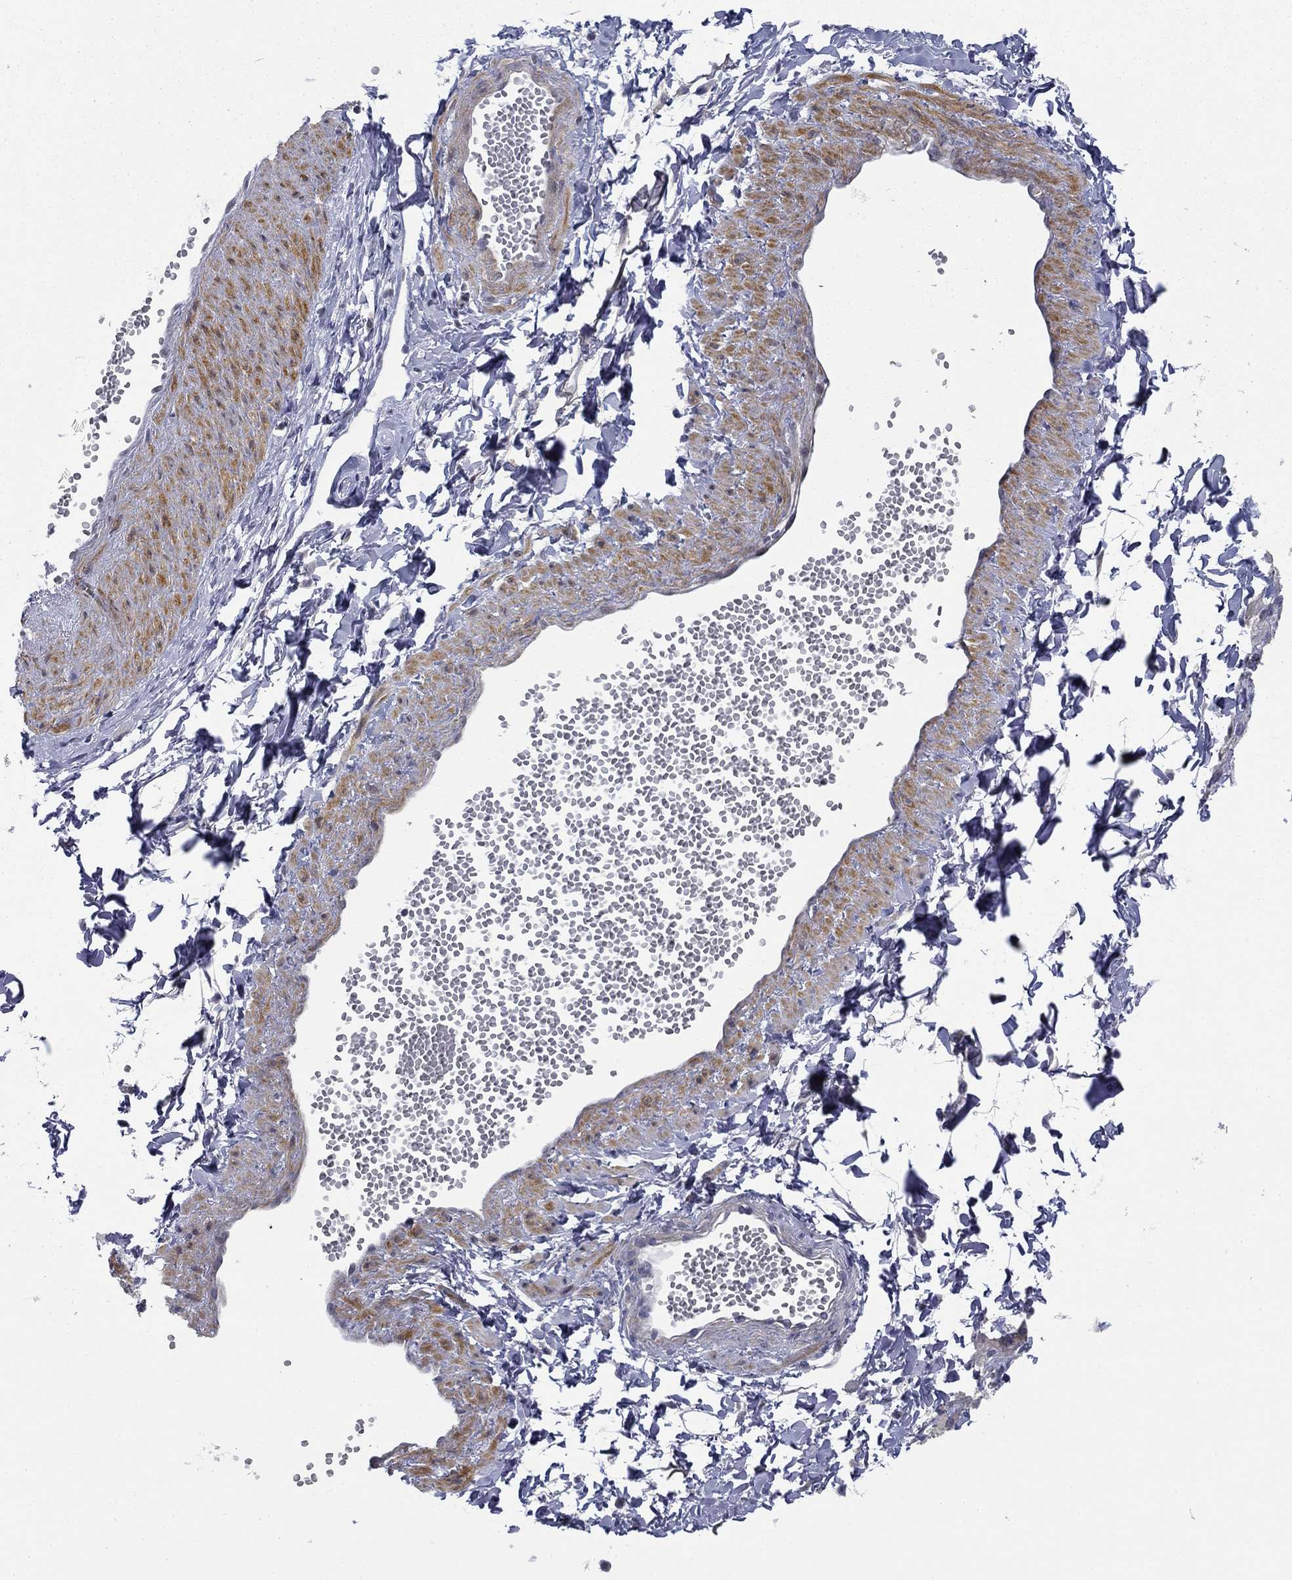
{"staining": {"intensity": "negative", "quantity": "none", "location": "none"}, "tissue": "adipose tissue", "cell_type": "Adipocytes", "image_type": "normal", "snomed": [{"axis": "morphology", "description": "Normal tissue, NOS"}, {"axis": "topography", "description": "Smooth muscle"}, {"axis": "topography", "description": "Peripheral nerve tissue"}], "caption": "High power microscopy photomicrograph of an IHC image of normal adipose tissue, revealing no significant staining in adipocytes.", "gene": "TIGD4", "patient": {"sex": "male", "age": 22}}